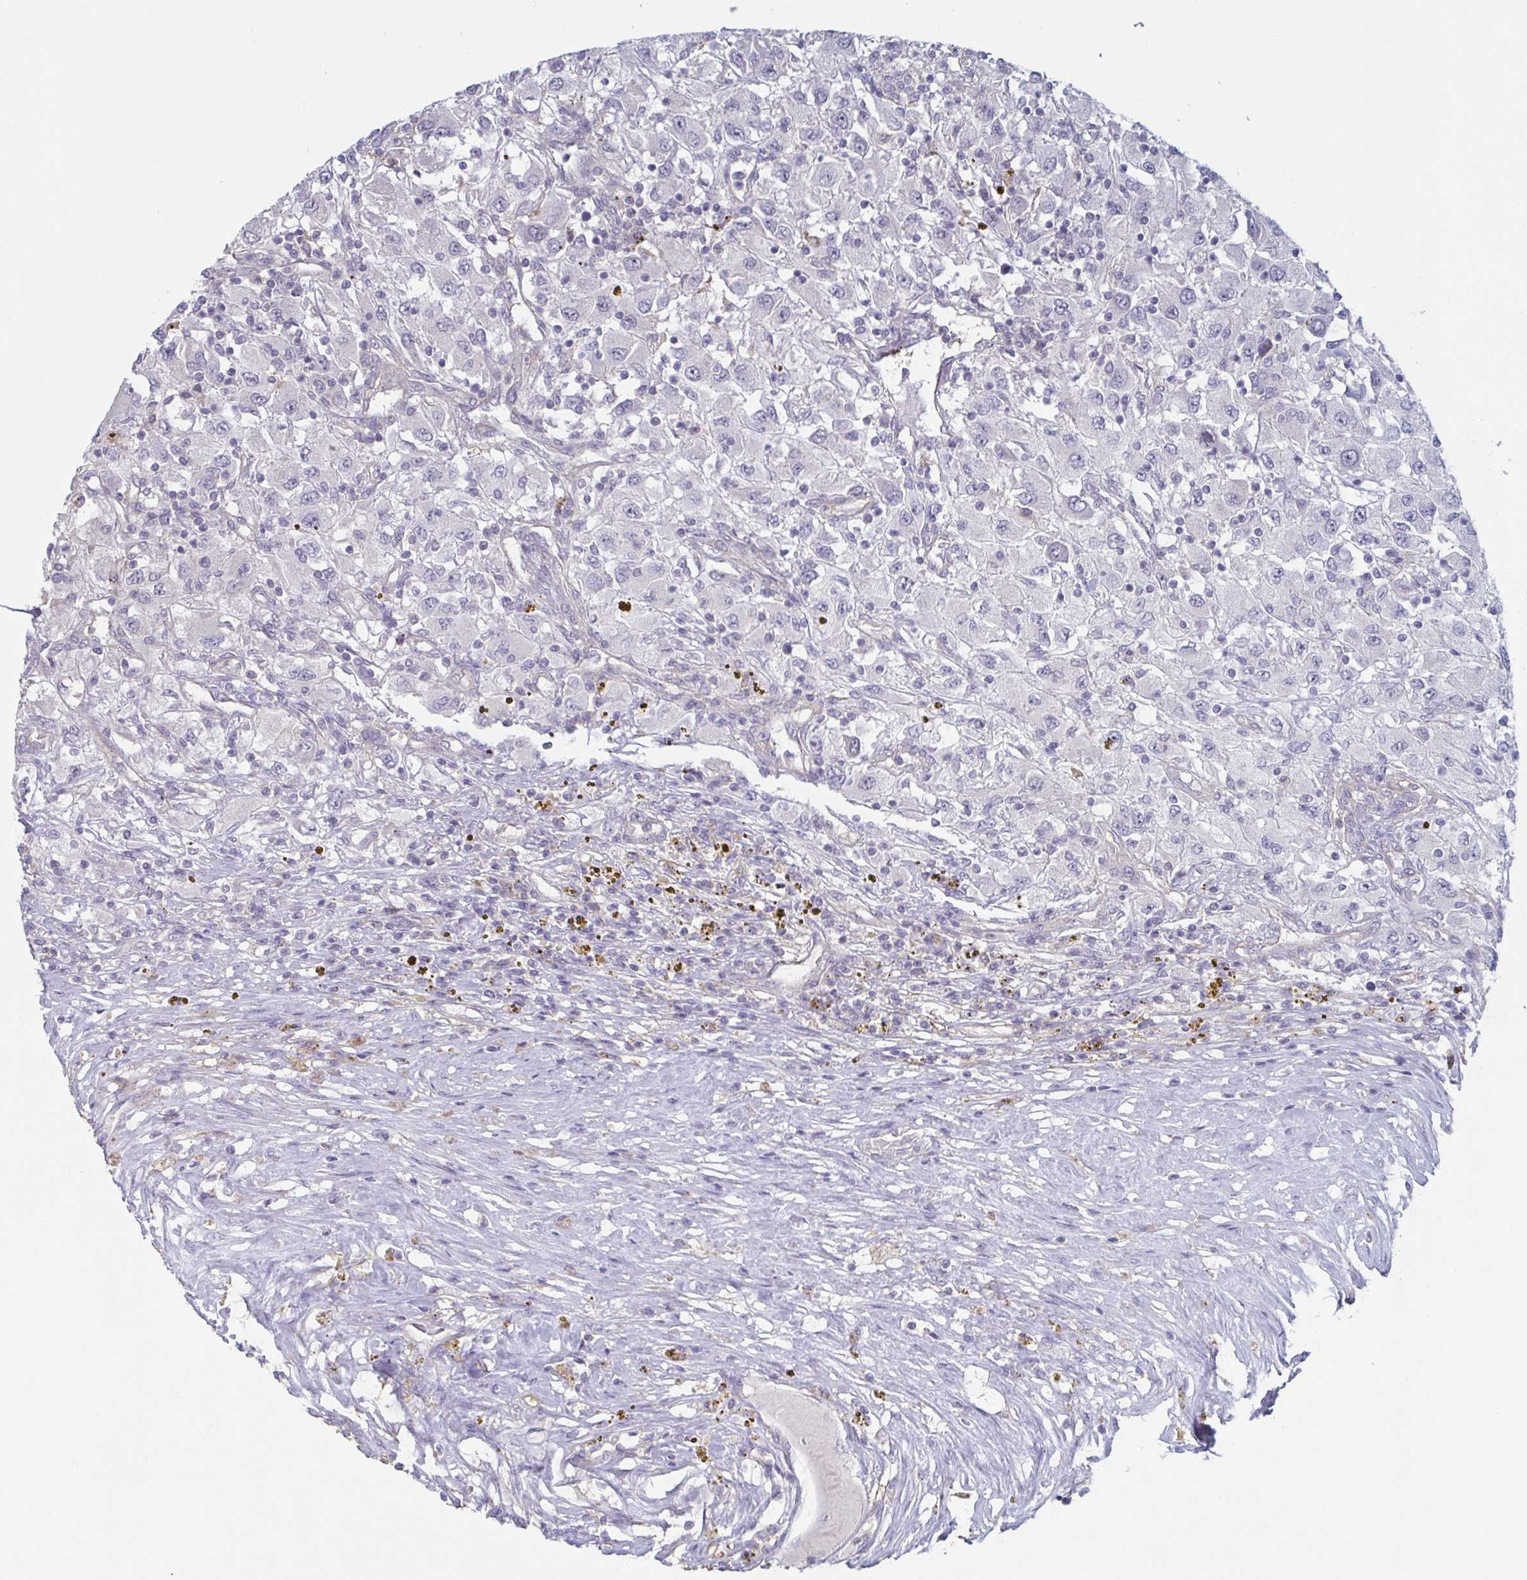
{"staining": {"intensity": "negative", "quantity": "none", "location": "none"}, "tissue": "renal cancer", "cell_type": "Tumor cells", "image_type": "cancer", "snomed": [{"axis": "morphology", "description": "Adenocarcinoma, NOS"}, {"axis": "topography", "description": "Kidney"}], "caption": "High power microscopy micrograph of an immunohistochemistry histopathology image of adenocarcinoma (renal), revealing no significant expression in tumor cells.", "gene": "STK26", "patient": {"sex": "female", "age": 67}}